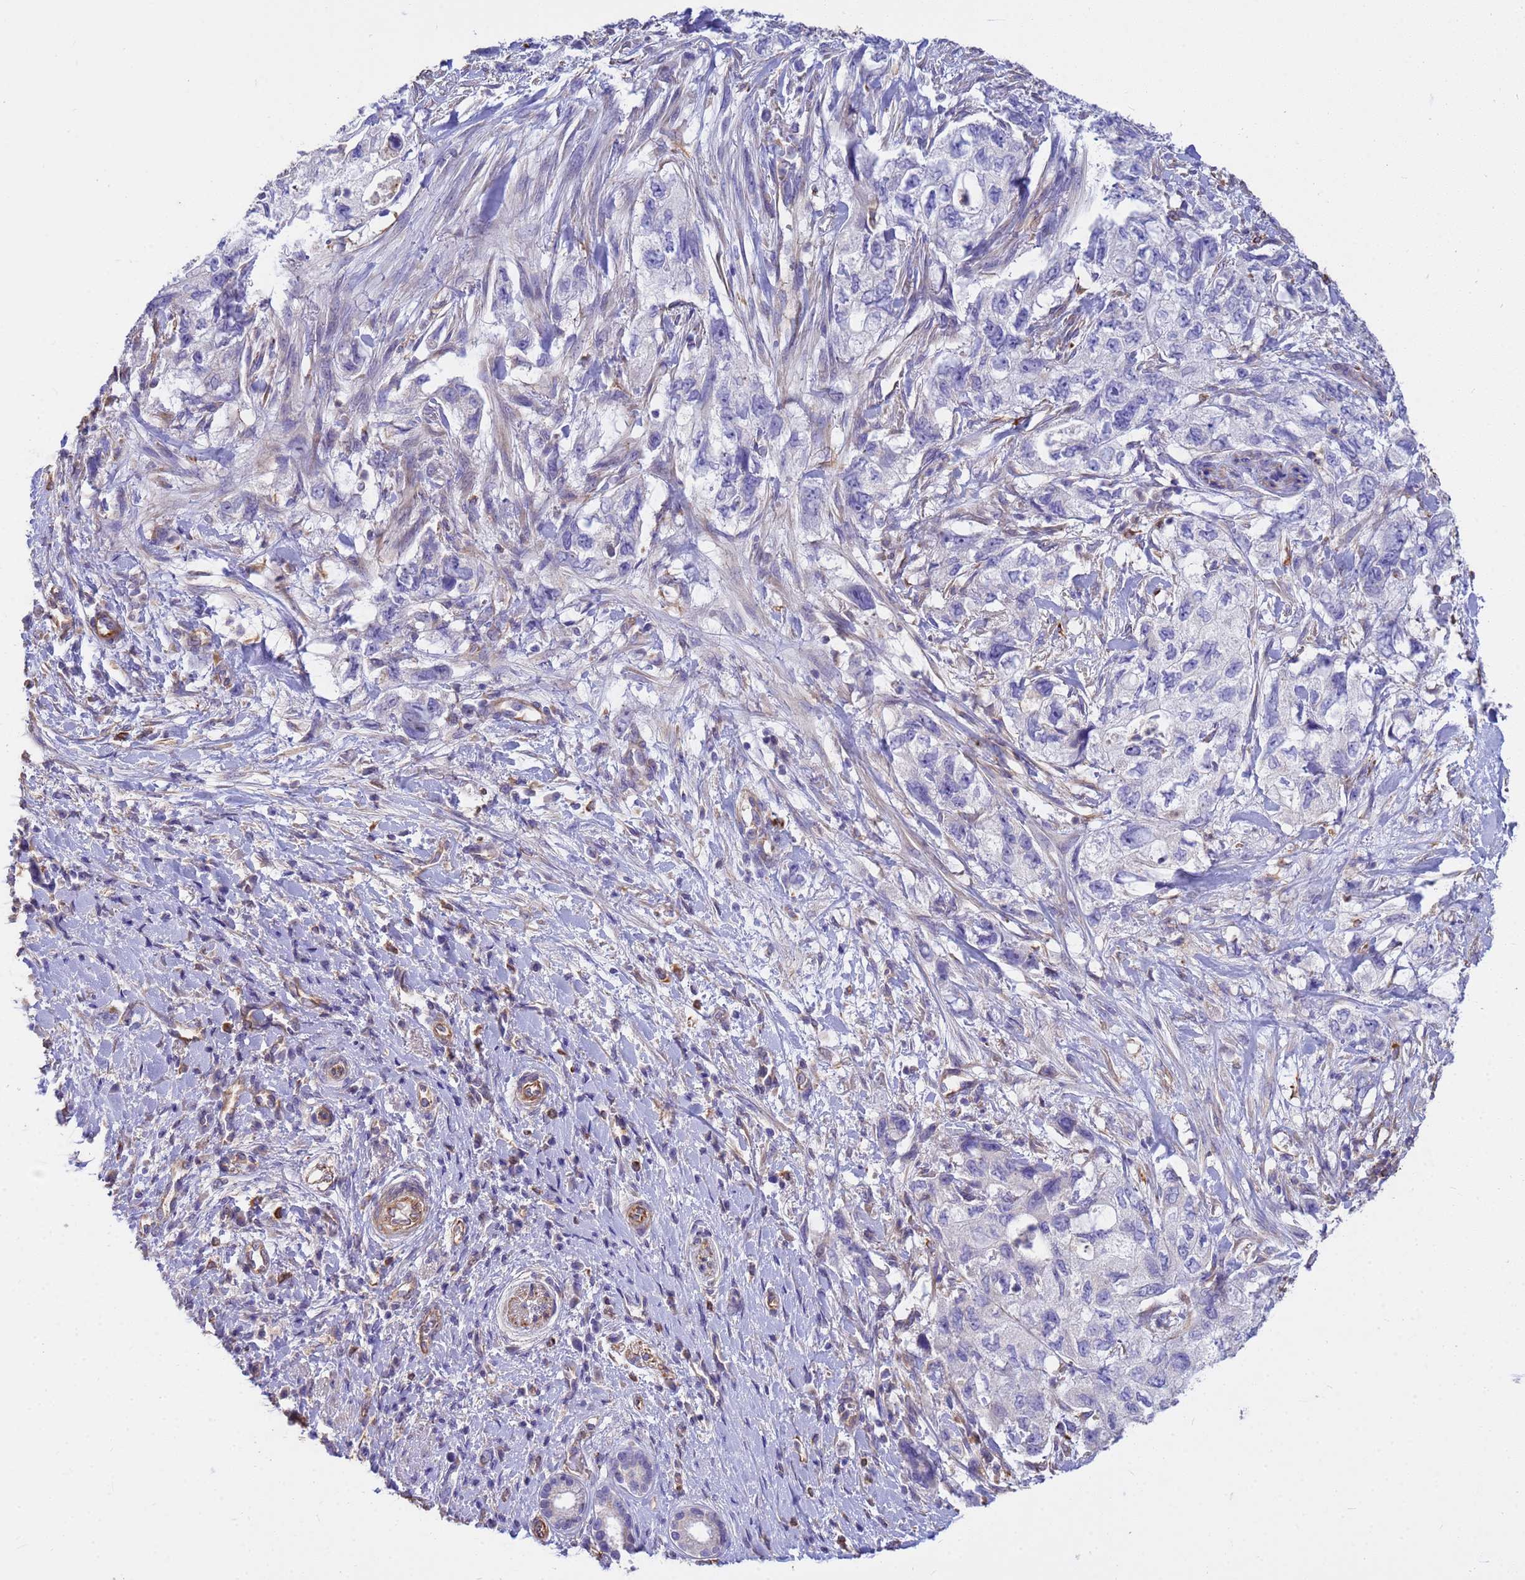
{"staining": {"intensity": "negative", "quantity": "none", "location": "none"}, "tissue": "pancreatic cancer", "cell_type": "Tumor cells", "image_type": "cancer", "snomed": [{"axis": "morphology", "description": "Adenocarcinoma, NOS"}, {"axis": "topography", "description": "Pancreas"}], "caption": "Human pancreatic cancer (adenocarcinoma) stained for a protein using IHC shows no expression in tumor cells.", "gene": "TCEAL3", "patient": {"sex": "female", "age": 73}}